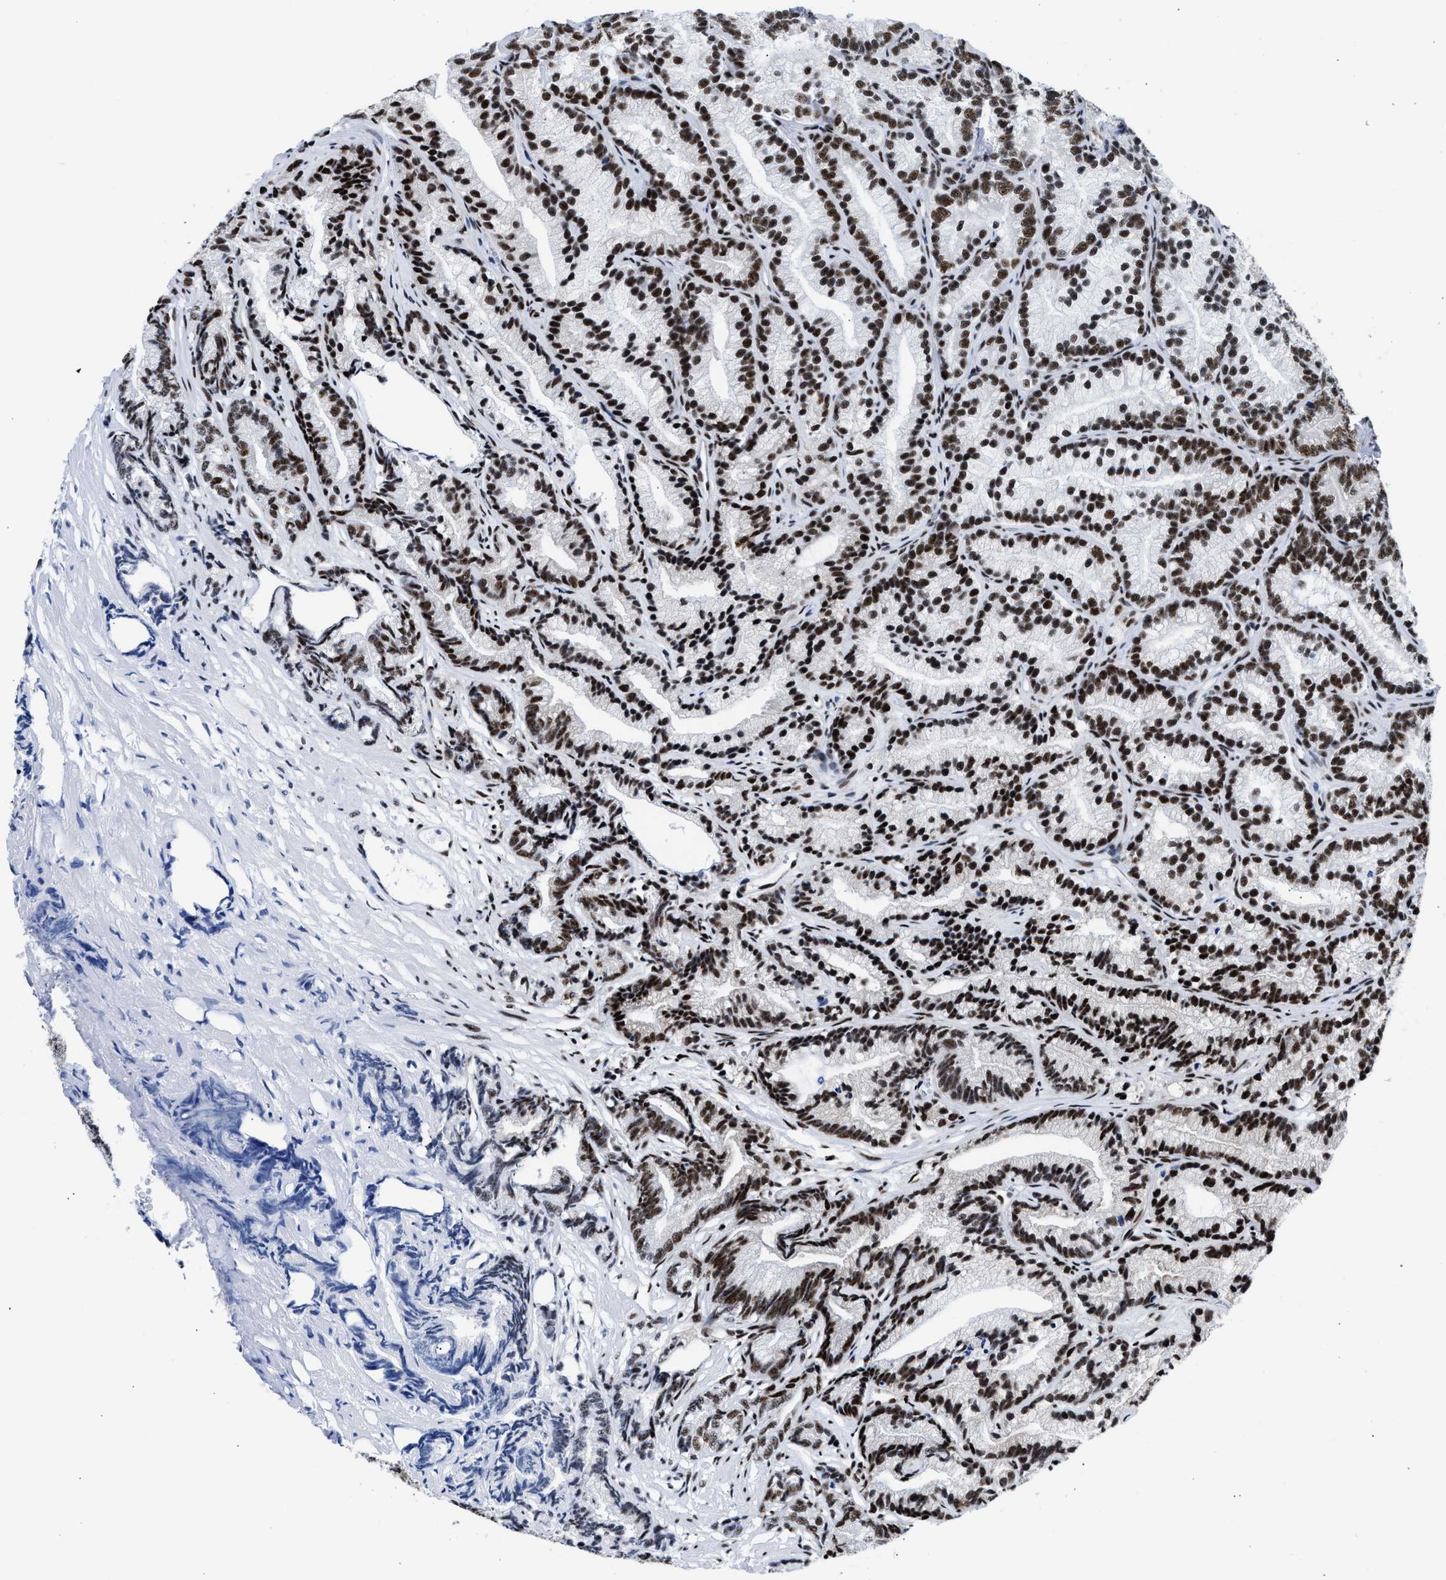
{"staining": {"intensity": "strong", "quantity": ">75%", "location": "nuclear"}, "tissue": "prostate cancer", "cell_type": "Tumor cells", "image_type": "cancer", "snomed": [{"axis": "morphology", "description": "Adenocarcinoma, Low grade"}, {"axis": "topography", "description": "Prostate"}], "caption": "Protein staining of prostate low-grade adenocarcinoma tissue displays strong nuclear expression in about >75% of tumor cells. (brown staining indicates protein expression, while blue staining denotes nuclei).", "gene": "RBM8A", "patient": {"sex": "male", "age": 89}}